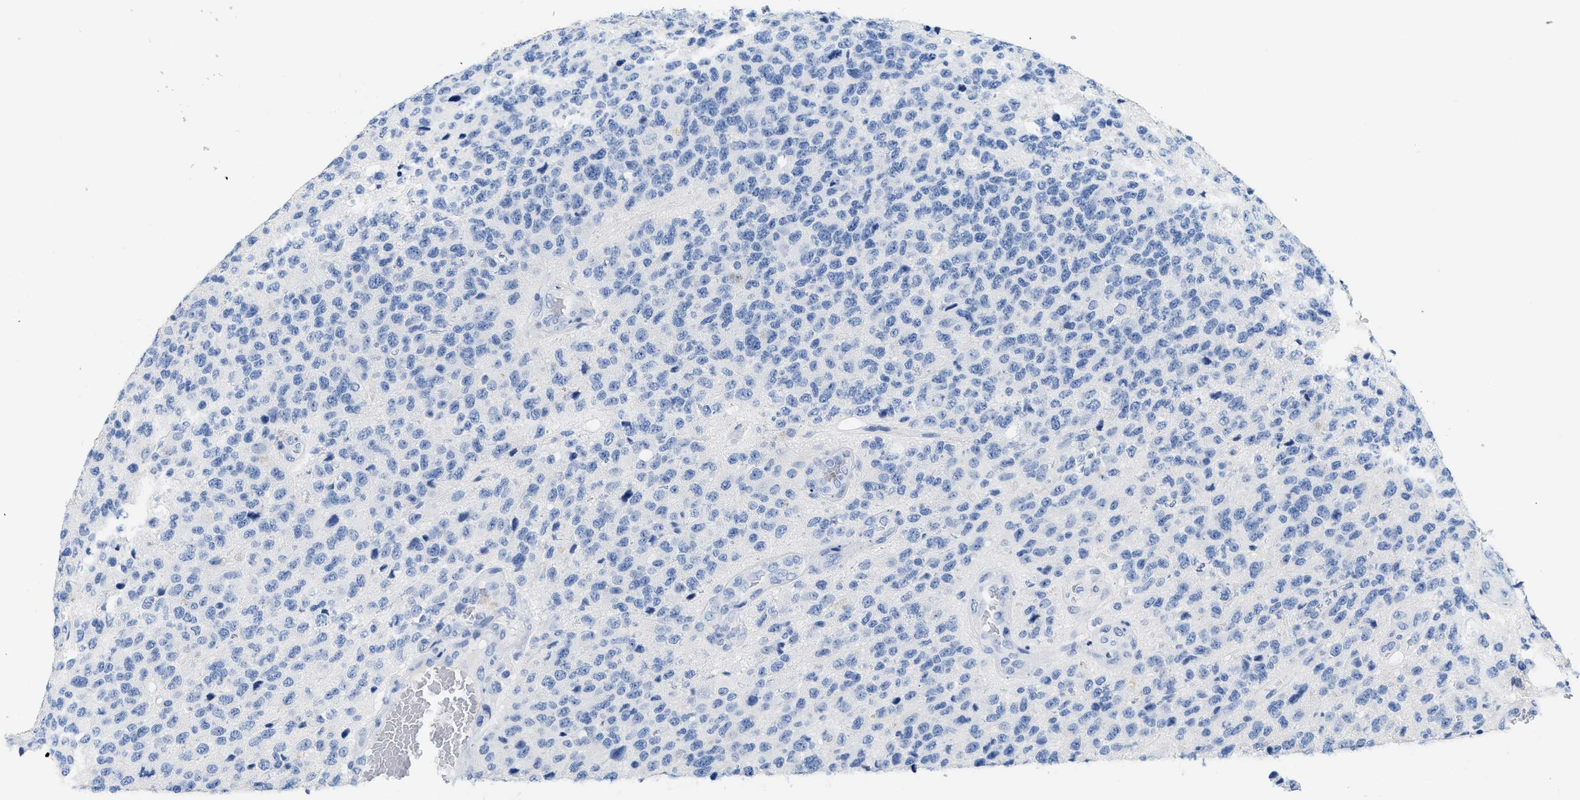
{"staining": {"intensity": "negative", "quantity": "none", "location": "none"}, "tissue": "glioma", "cell_type": "Tumor cells", "image_type": "cancer", "snomed": [{"axis": "morphology", "description": "Glioma, malignant, High grade"}, {"axis": "topography", "description": "pancreas cauda"}], "caption": "Immunohistochemistry micrograph of glioma stained for a protein (brown), which displays no expression in tumor cells. Brightfield microscopy of immunohistochemistry (IHC) stained with DAB (brown) and hematoxylin (blue), captured at high magnification.", "gene": "CR1", "patient": {"sex": "male", "age": 60}}